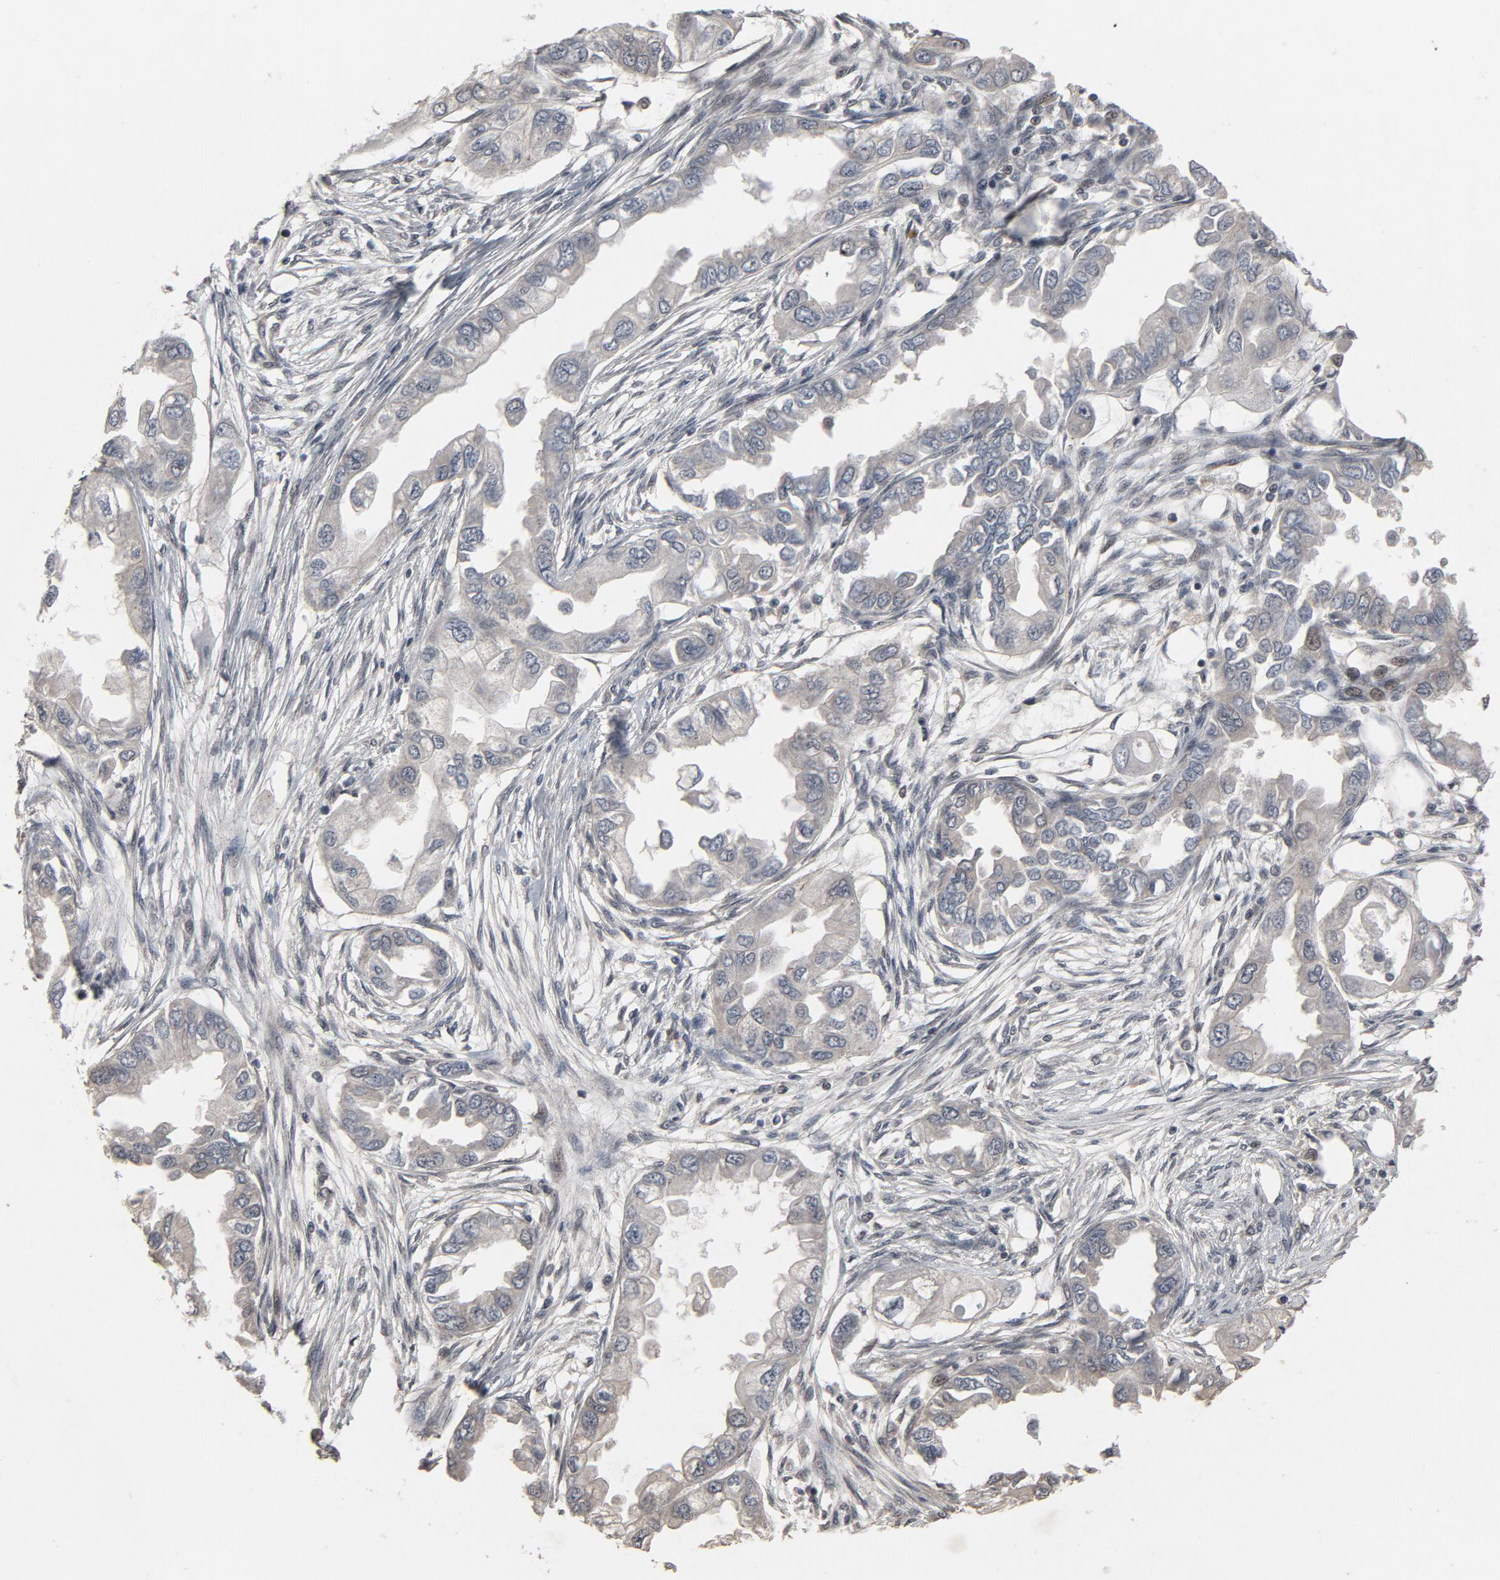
{"staining": {"intensity": "weak", "quantity": "25%-75%", "location": "cytoplasmic/membranous"}, "tissue": "endometrial cancer", "cell_type": "Tumor cells", "image_type": "cancer", "snomed": [{"axis": "morphology", "description": "Adenocarcinoma, NOS"}, {"axis": "topography", "description": "Endometrium"}], "caption": "This photomicrograph exhibits IHC staining of human endometrial cancer (adenocarcinoma), with low weak cytoplasmic/membranous staining in about 25%-75% of tumor cells.", "gene": "POM121", "patient": {"sex": "female", "age": 67}}